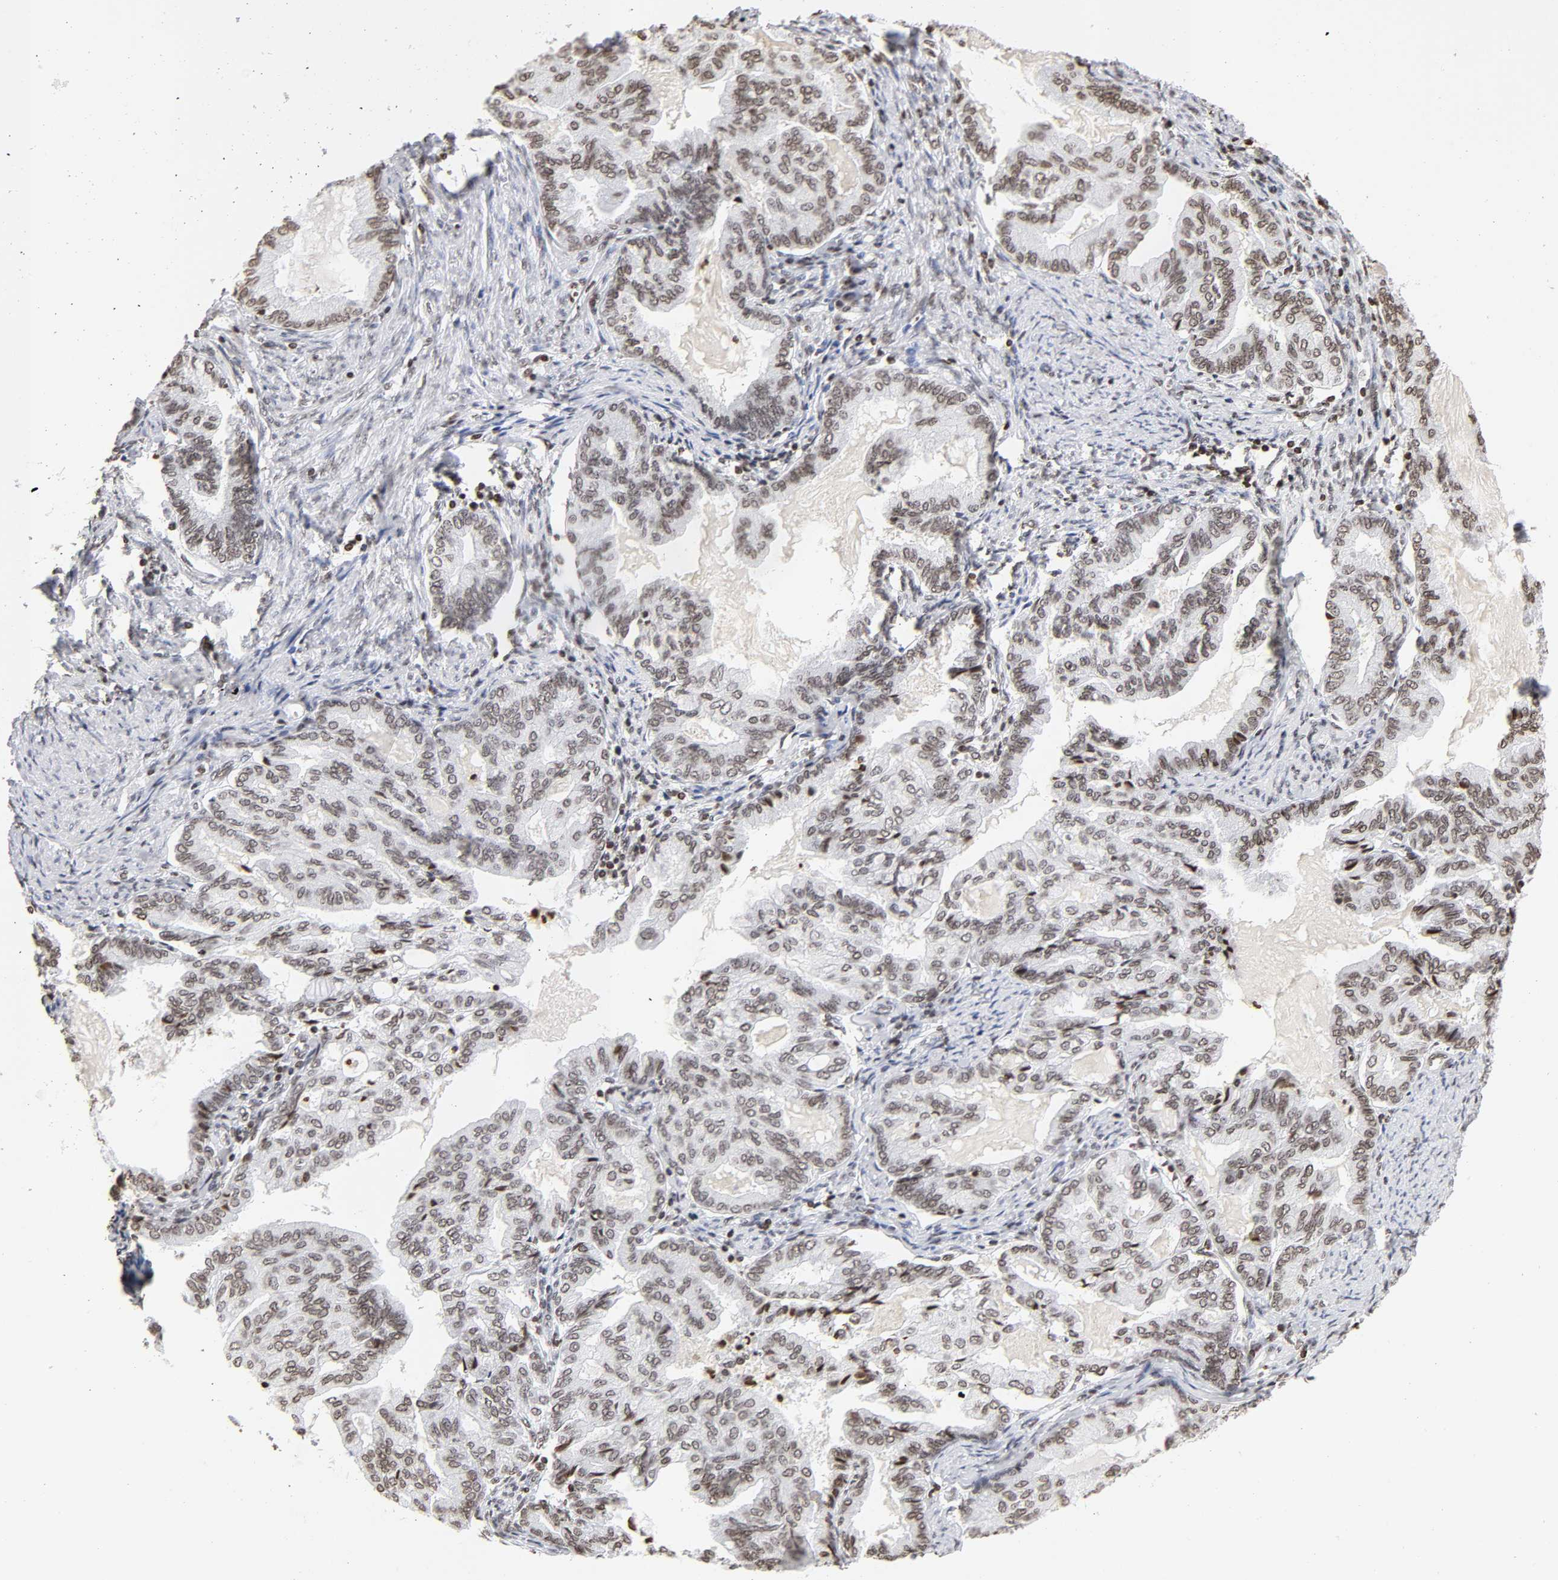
{"staining": {"intensity": "weak", "quantity": ">75%", "location": "nuclear"}, "tissue": "endometrial cancer", "cell_type": "Tumor cells", "image_type": "cancer", "snomed": [{"axis": "morphology", "description": "Adenocarcinoma, NOS"}, {"axis": "topography", "description": "Endometrium"}], "caption": "Approximately >75% of tumor cells in adenocarcinoma (endometrial) demonstrate weak nuclear protein expression as visualized by brown immunohistochemical staining.", "gene": "H2AC12", "patient": {"sex": "female", "age": 86}}